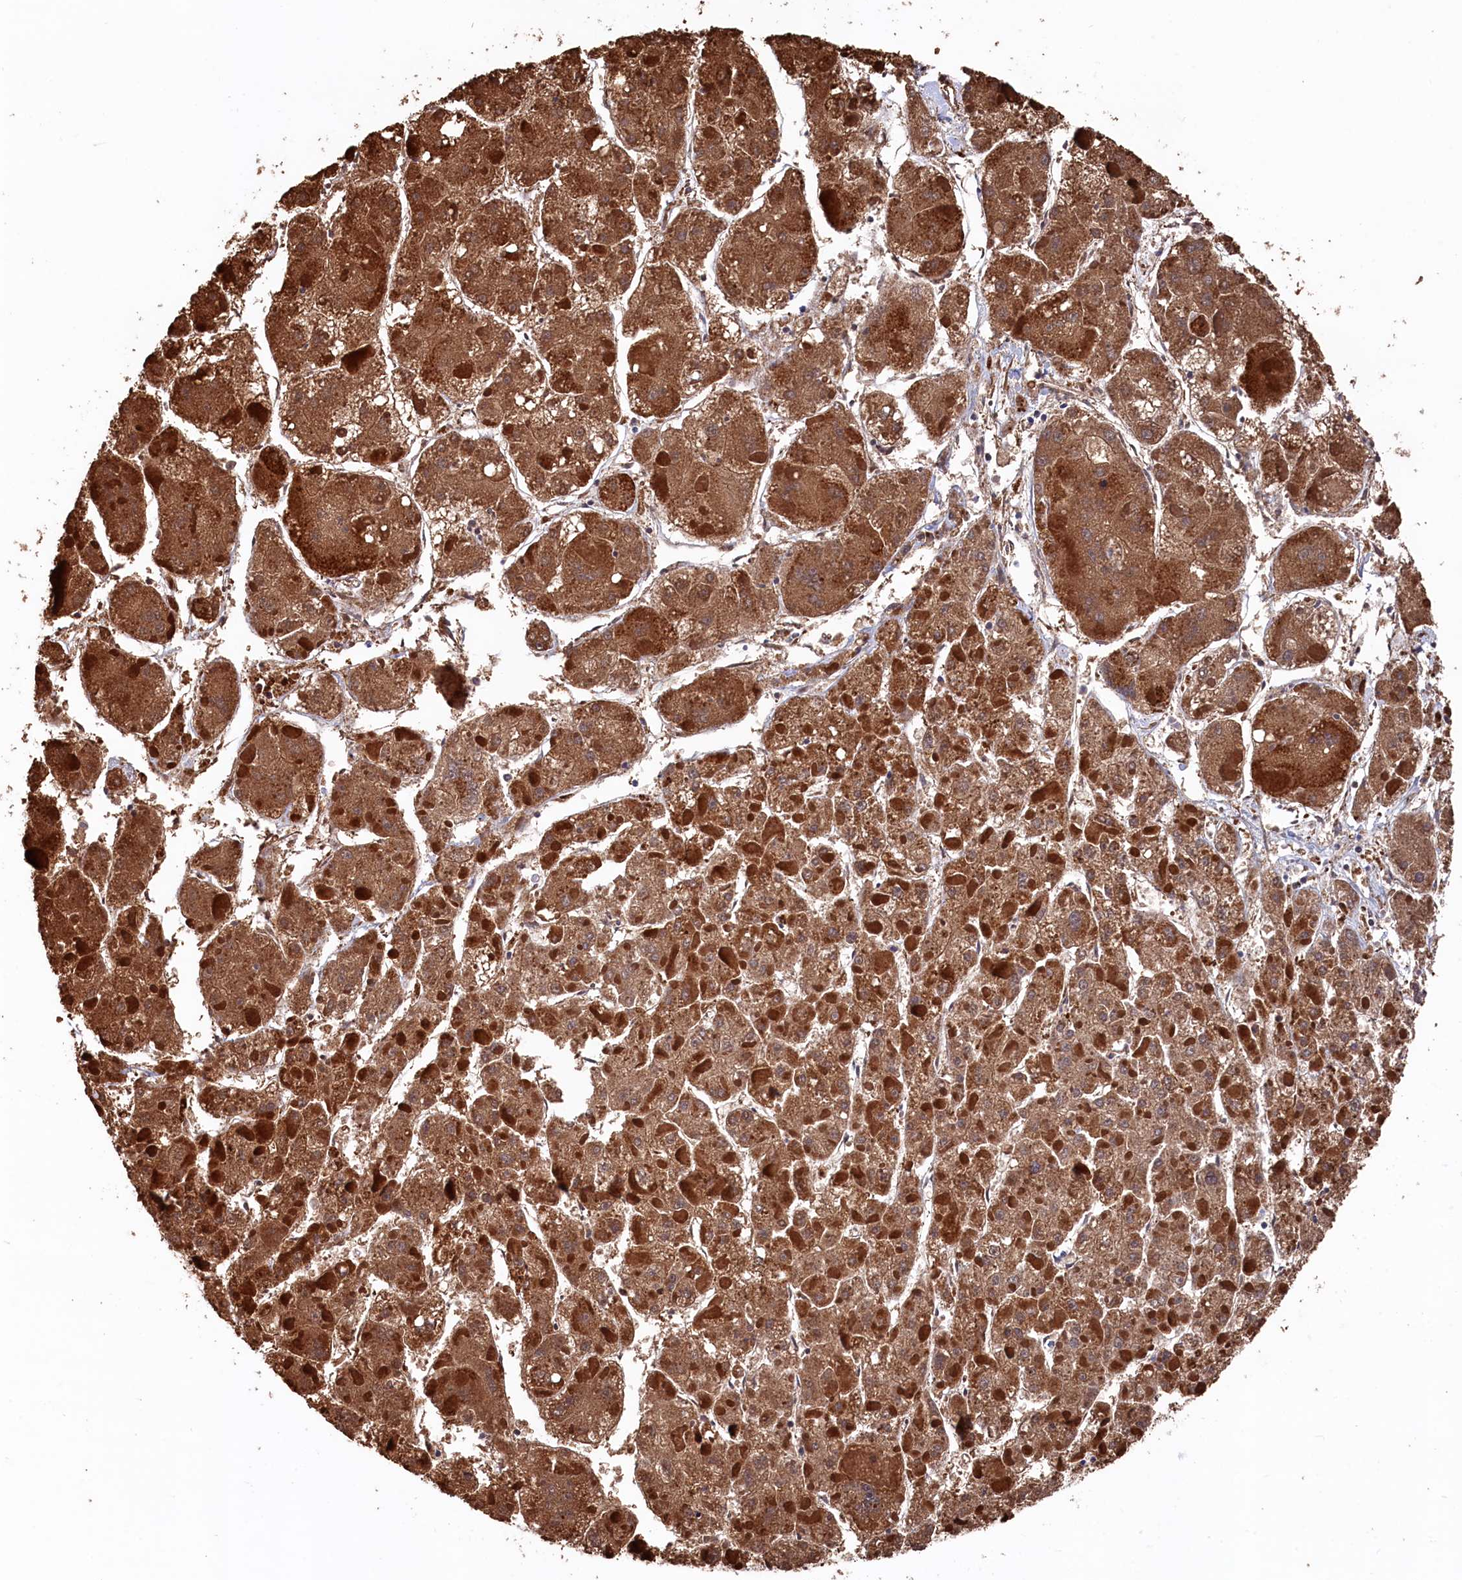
{"staining": {"intensity": "moderate", "quantity": ">75%", "location": "cytoplasmic/membranous"}, "tissue": "liver cancer", "cell_type": "Tumor cells", "image_type": "cancer", "snomed": [{"axis": "morphology", "description": "Carcinoma, Hepatocellular, NOS"}, {"axis": "topography", "description": "Liver"}], "caption": "This photomicrograph exhibits immunohistochemistry staining of liver hepatocellular carcinoma, with medium moderate cytoplasmic/membranous positivity in about >75% of tumor cells.", "gene": "SLC12A4", "patient": {"sex": "female", "age": 73}}